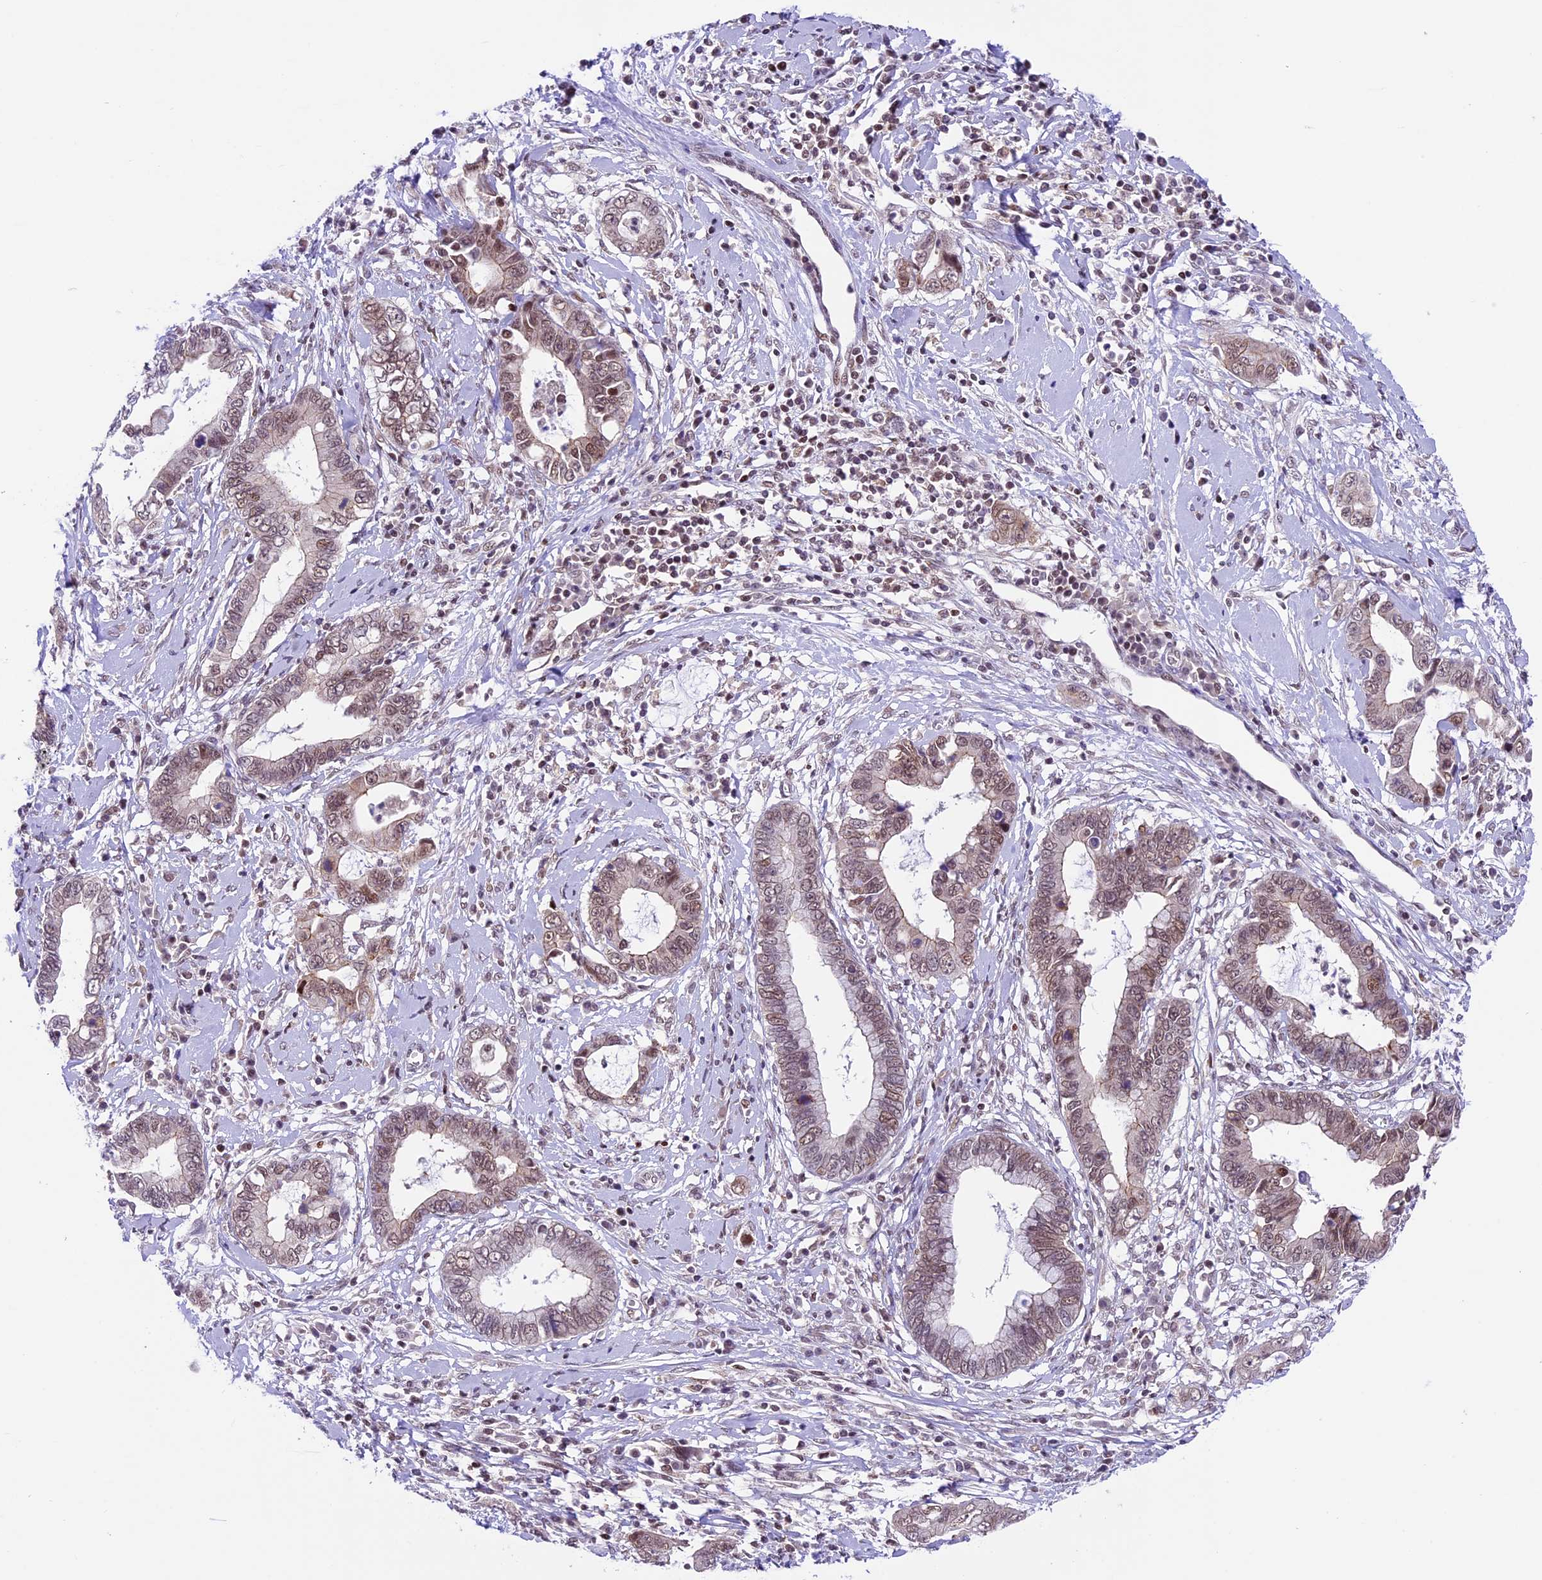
{"staining": {"intensity": "moderate", "quantity": "25%-75%", "location": "nuclear"}, "tissue": "cervical cancer", "cell_type": "Tumor cells", "image_type": "cancer", "snomed": [{"axis": "morphology", "description": "Adenocarcinoma, NOS"}, {"axis": "topography", "description": "Cervix"}], "caption": "Protein expression analysis of human cervical cancer (adenocarcinoma) reveals moderate nuclear positivity in about 25%-75% of tumor cells.", "gene": "SHKBP1", "patient": {"sex": "female", "age": 44}}